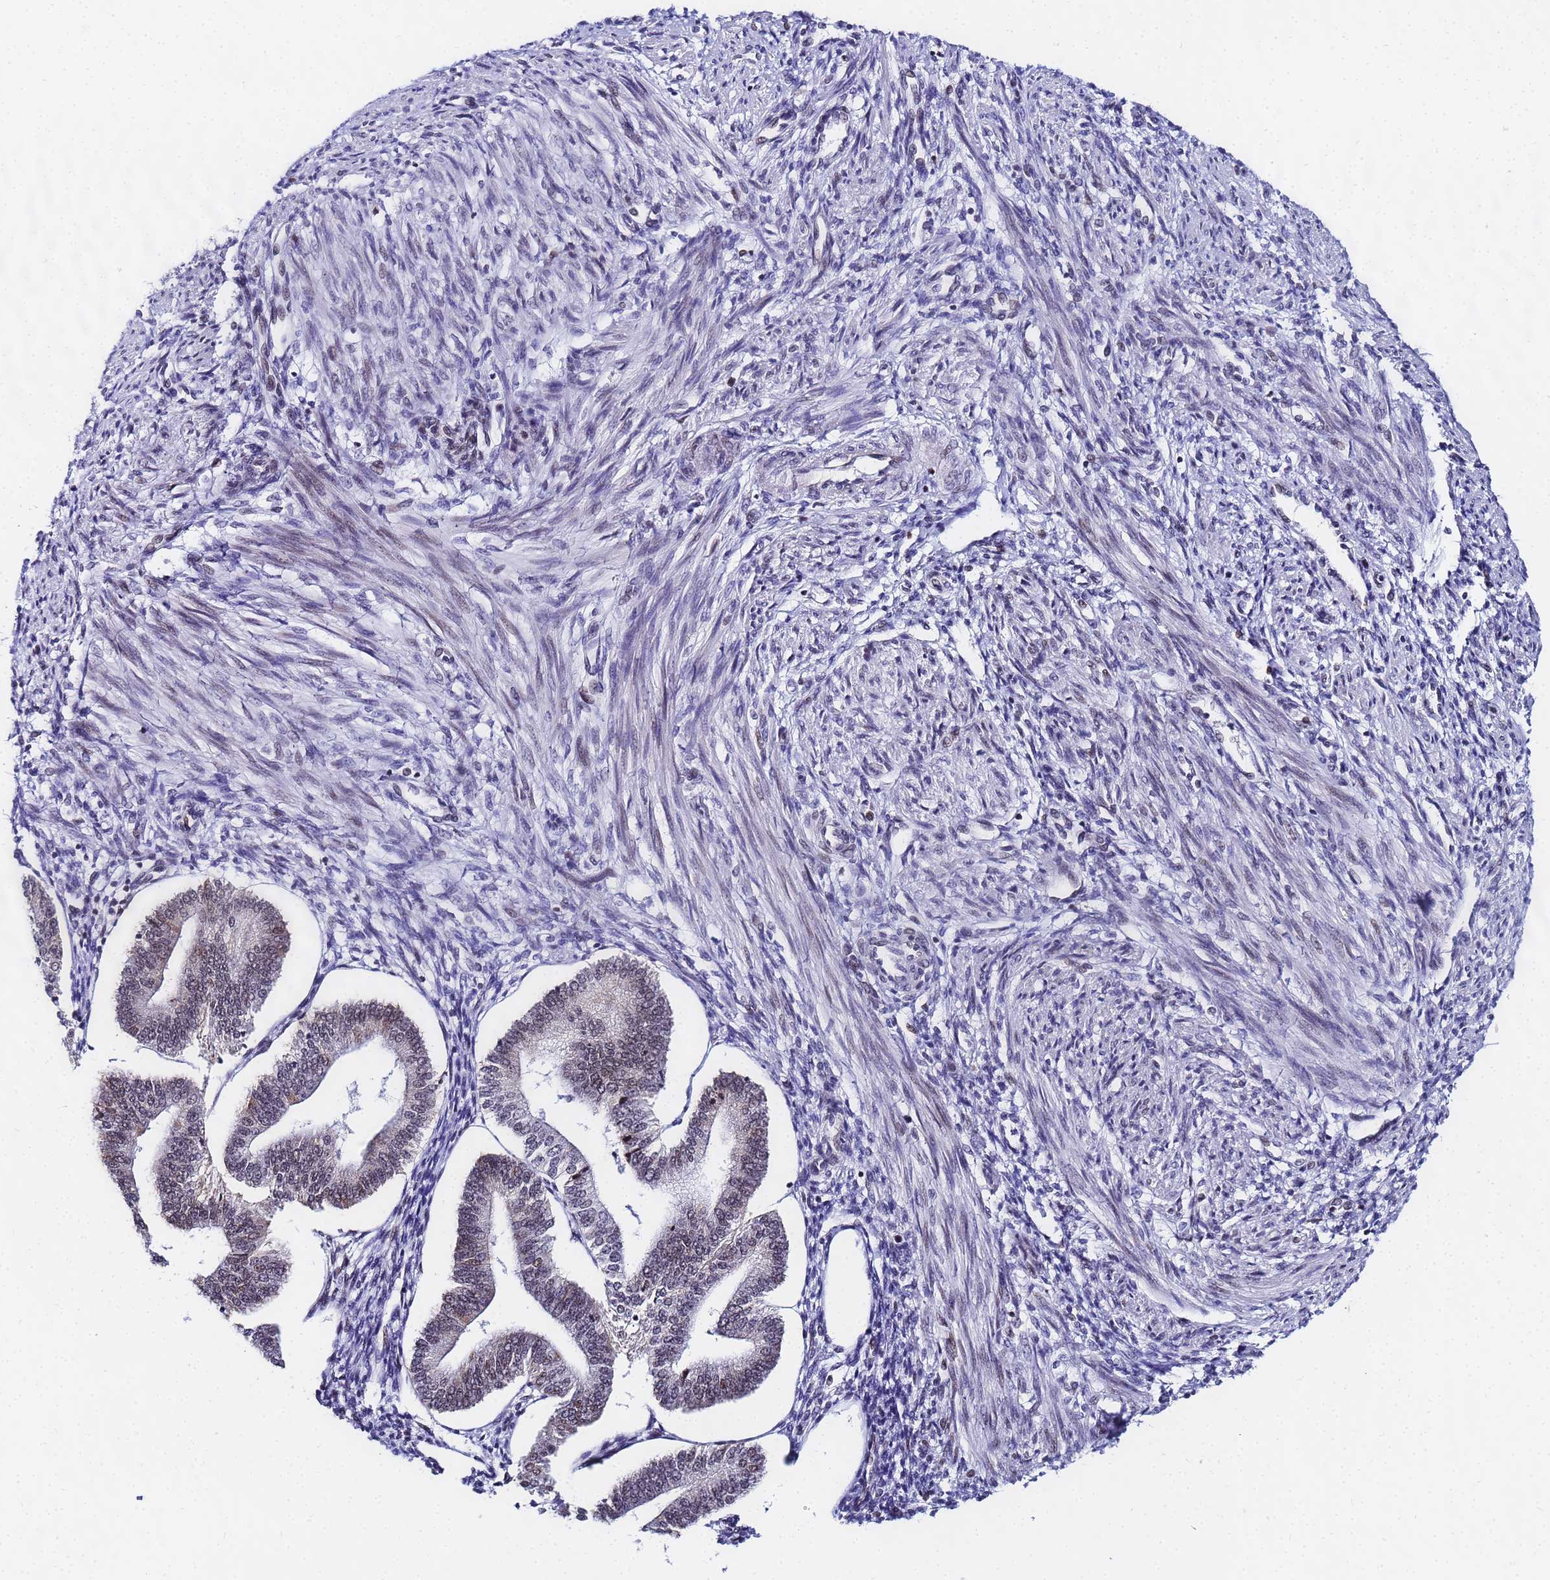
{"staining": {"intensity": "negative", "quantity": "none", "location": "none"}, "tissue": "endometrium", "cell_type": "Cells in endometrial stroma", "image_type": "normal", "snomed": [{"axis": "morphology", "description": "Normal tissue, NOS"}, {"axis": "topography", "description": "Endometrium"}], "caption": "Immunohistochemical staining of normal human endometrium displays no significant expression in cells in endometrial stroma. (Immunohistochemistry, brightfield microscopy, high magnification).", "gene": "CKMT1A", "patient": {"sex": "female", "age": 34}}